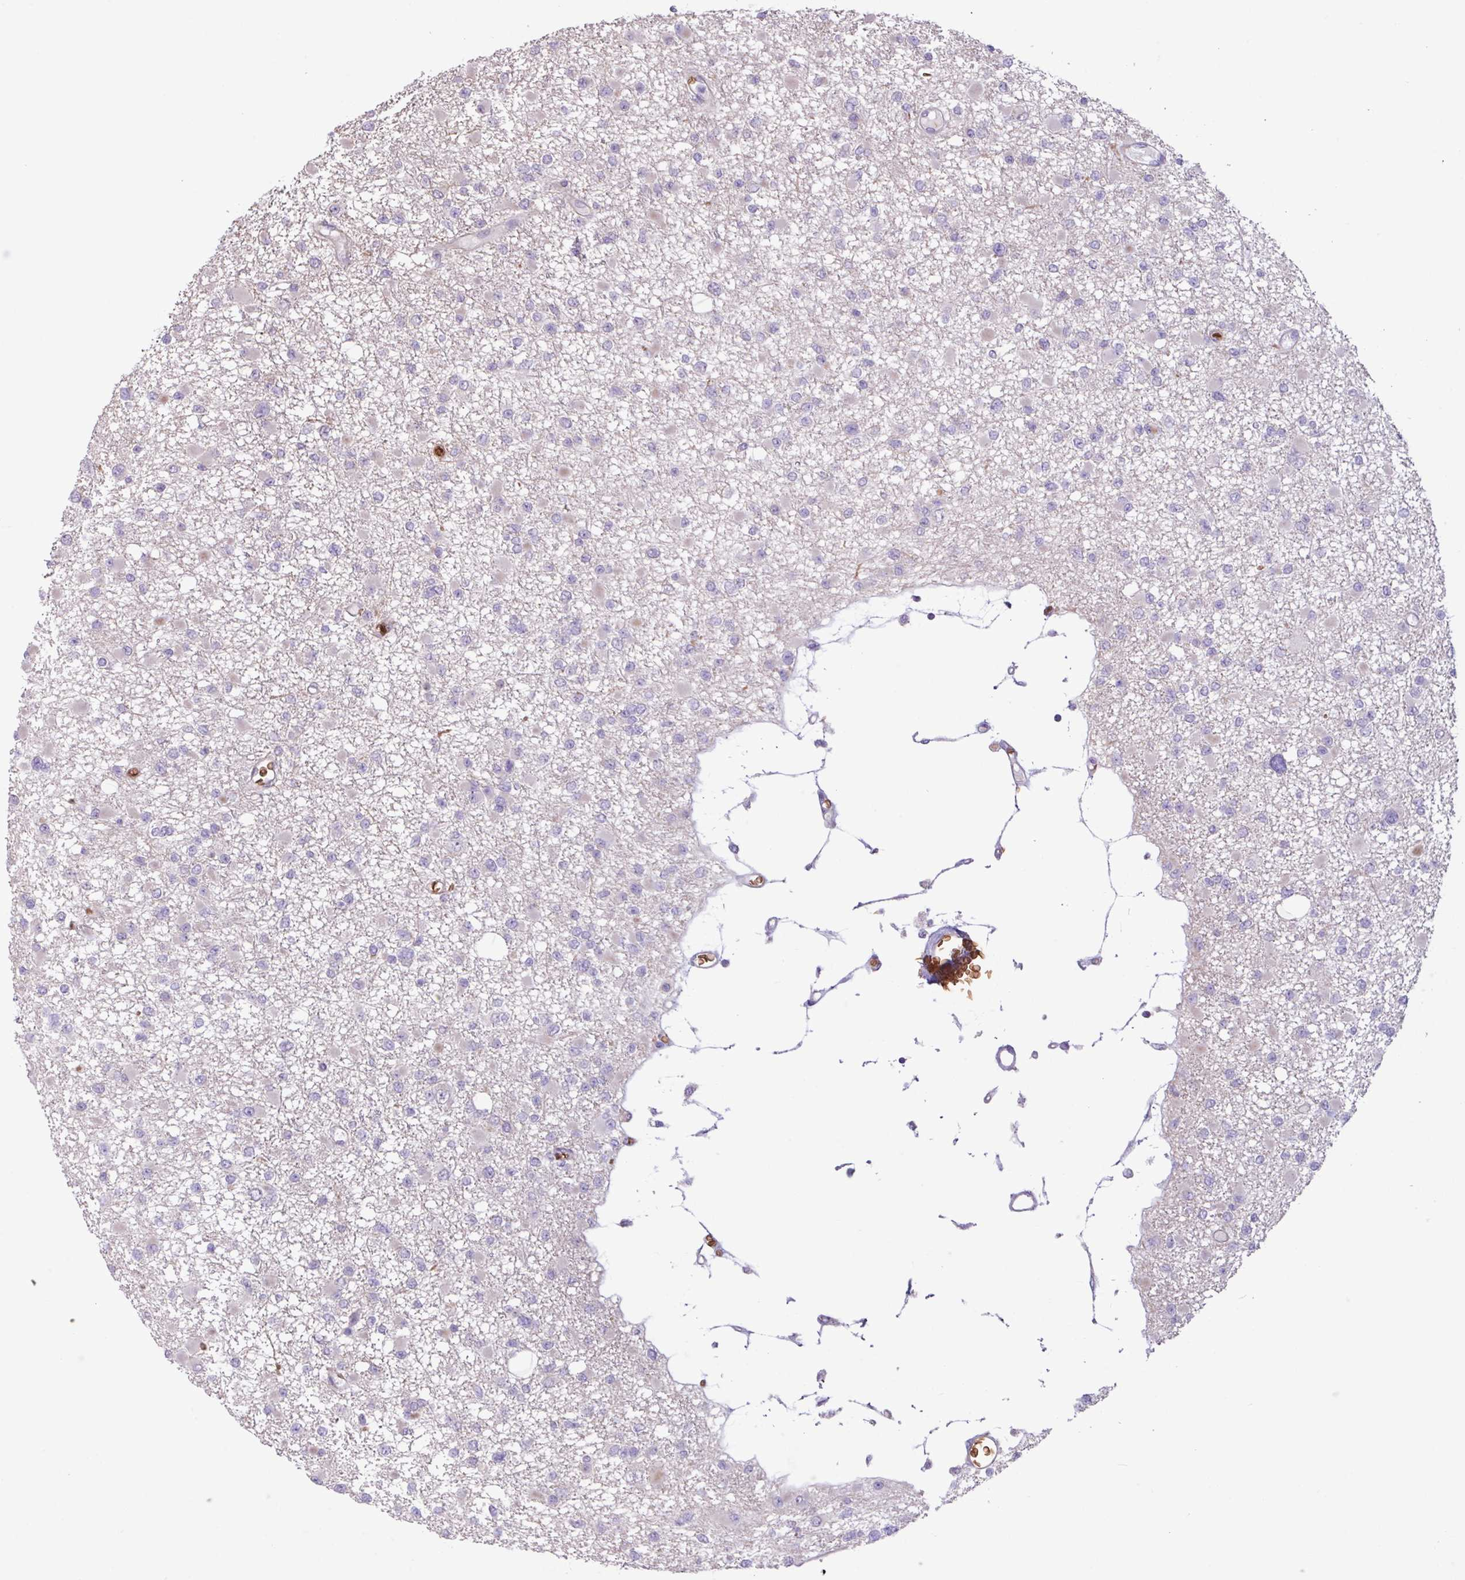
{"staining": {"intensity": "negative", "quantity": "none", "location": "none"}, "tissue": "glioma", "cell_type": "Tumor cells", "image_type": "cancer", "snomed": [{"axis": "morphology", "description": "Glioma, malignant, Low grade"}, {"axis": "topography", "description": "Brain"}], "caption": "Immunohistochemical staining of glioma reveals no significant positivity in tumor cells.", "gene": "RAD21L1", "patient": {"sex": "female", "age": 22}}